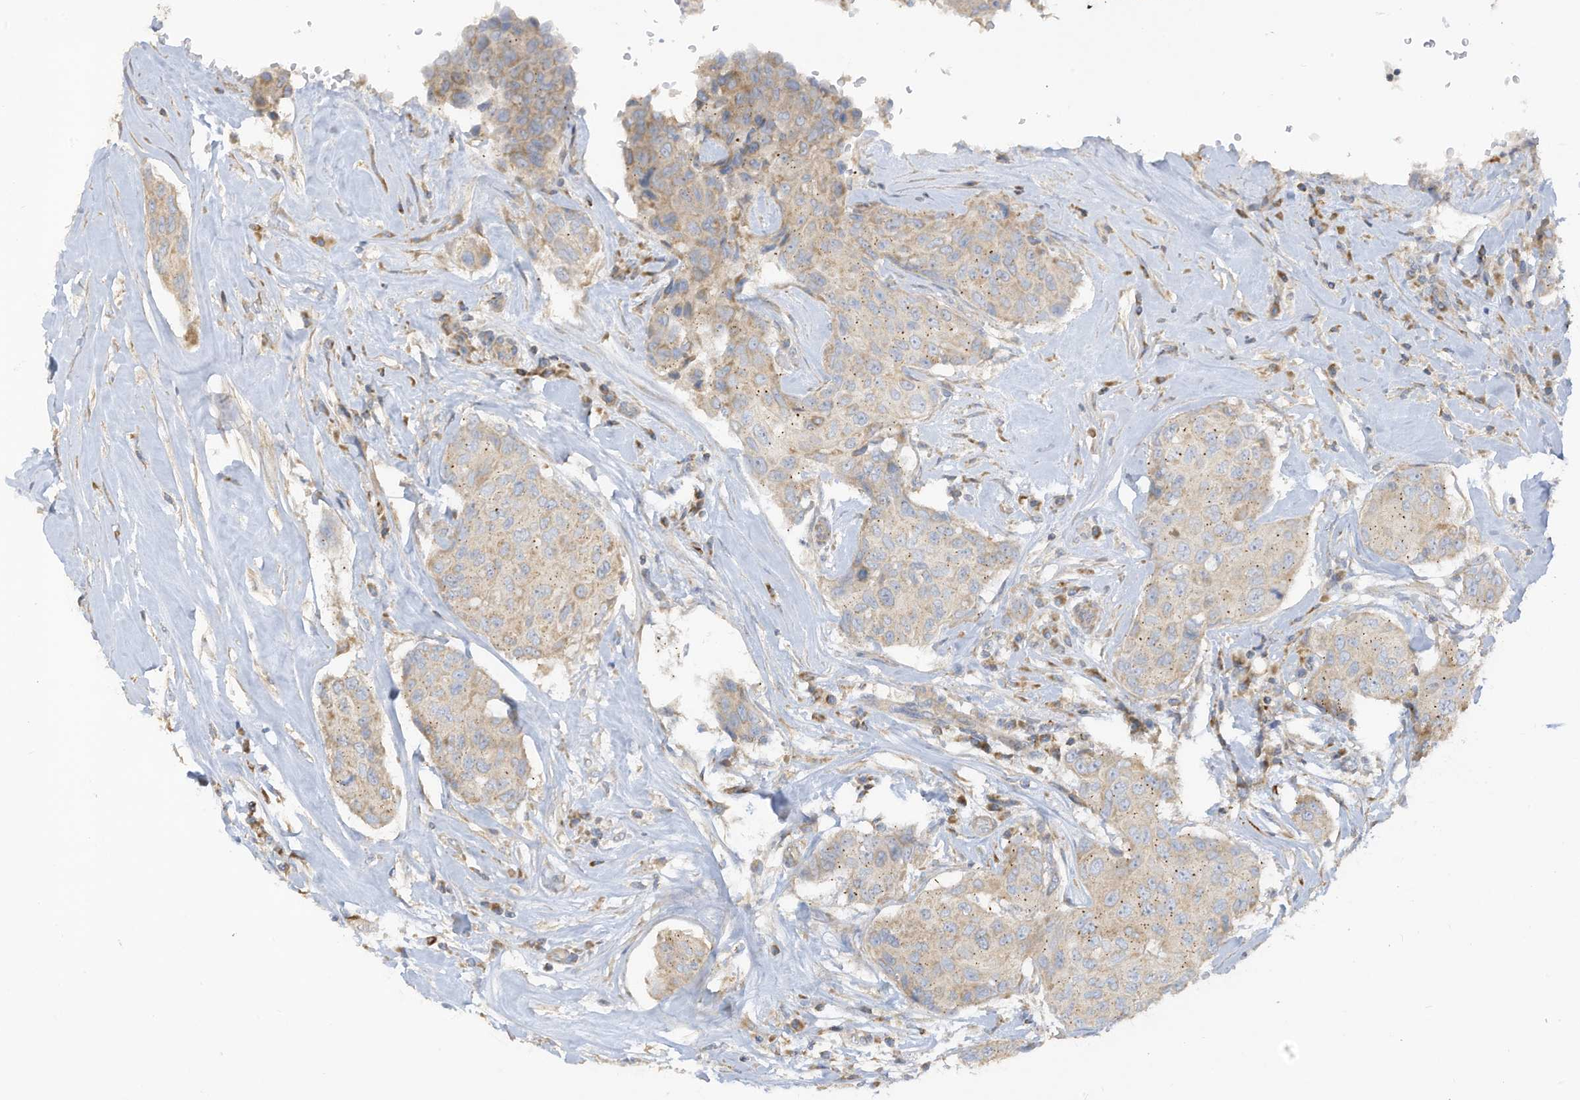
{"staining": {"intensity": "weak", "quantity": ">75%", "location": "cytoplasmic/membranous"}, "tissue": "breast cancer", "cell_type": "Tumor cells", "image_type": "cancer", "snomed": [{"axis": "morphology", "description": "Duct carcinoma"}, {"axis": "topography", "description": "Breast"}], "caption": "Breast cancer stained with DAB (3,3'-diaminobenzidine) immunohistochemistry (IHC) reveals low levels of weak cytoplasmic/membranous expression in approximately >75% of tumor cells. The staining was performed using DAB (3,3'-diaminobenzidine) to visualize the protein expression in brown, while the nuclei were stained in blue with hematoxylin (Magnification: 20x).", "gene": "GTPBP2", "patient": {"sex": "female", "age": 80}}